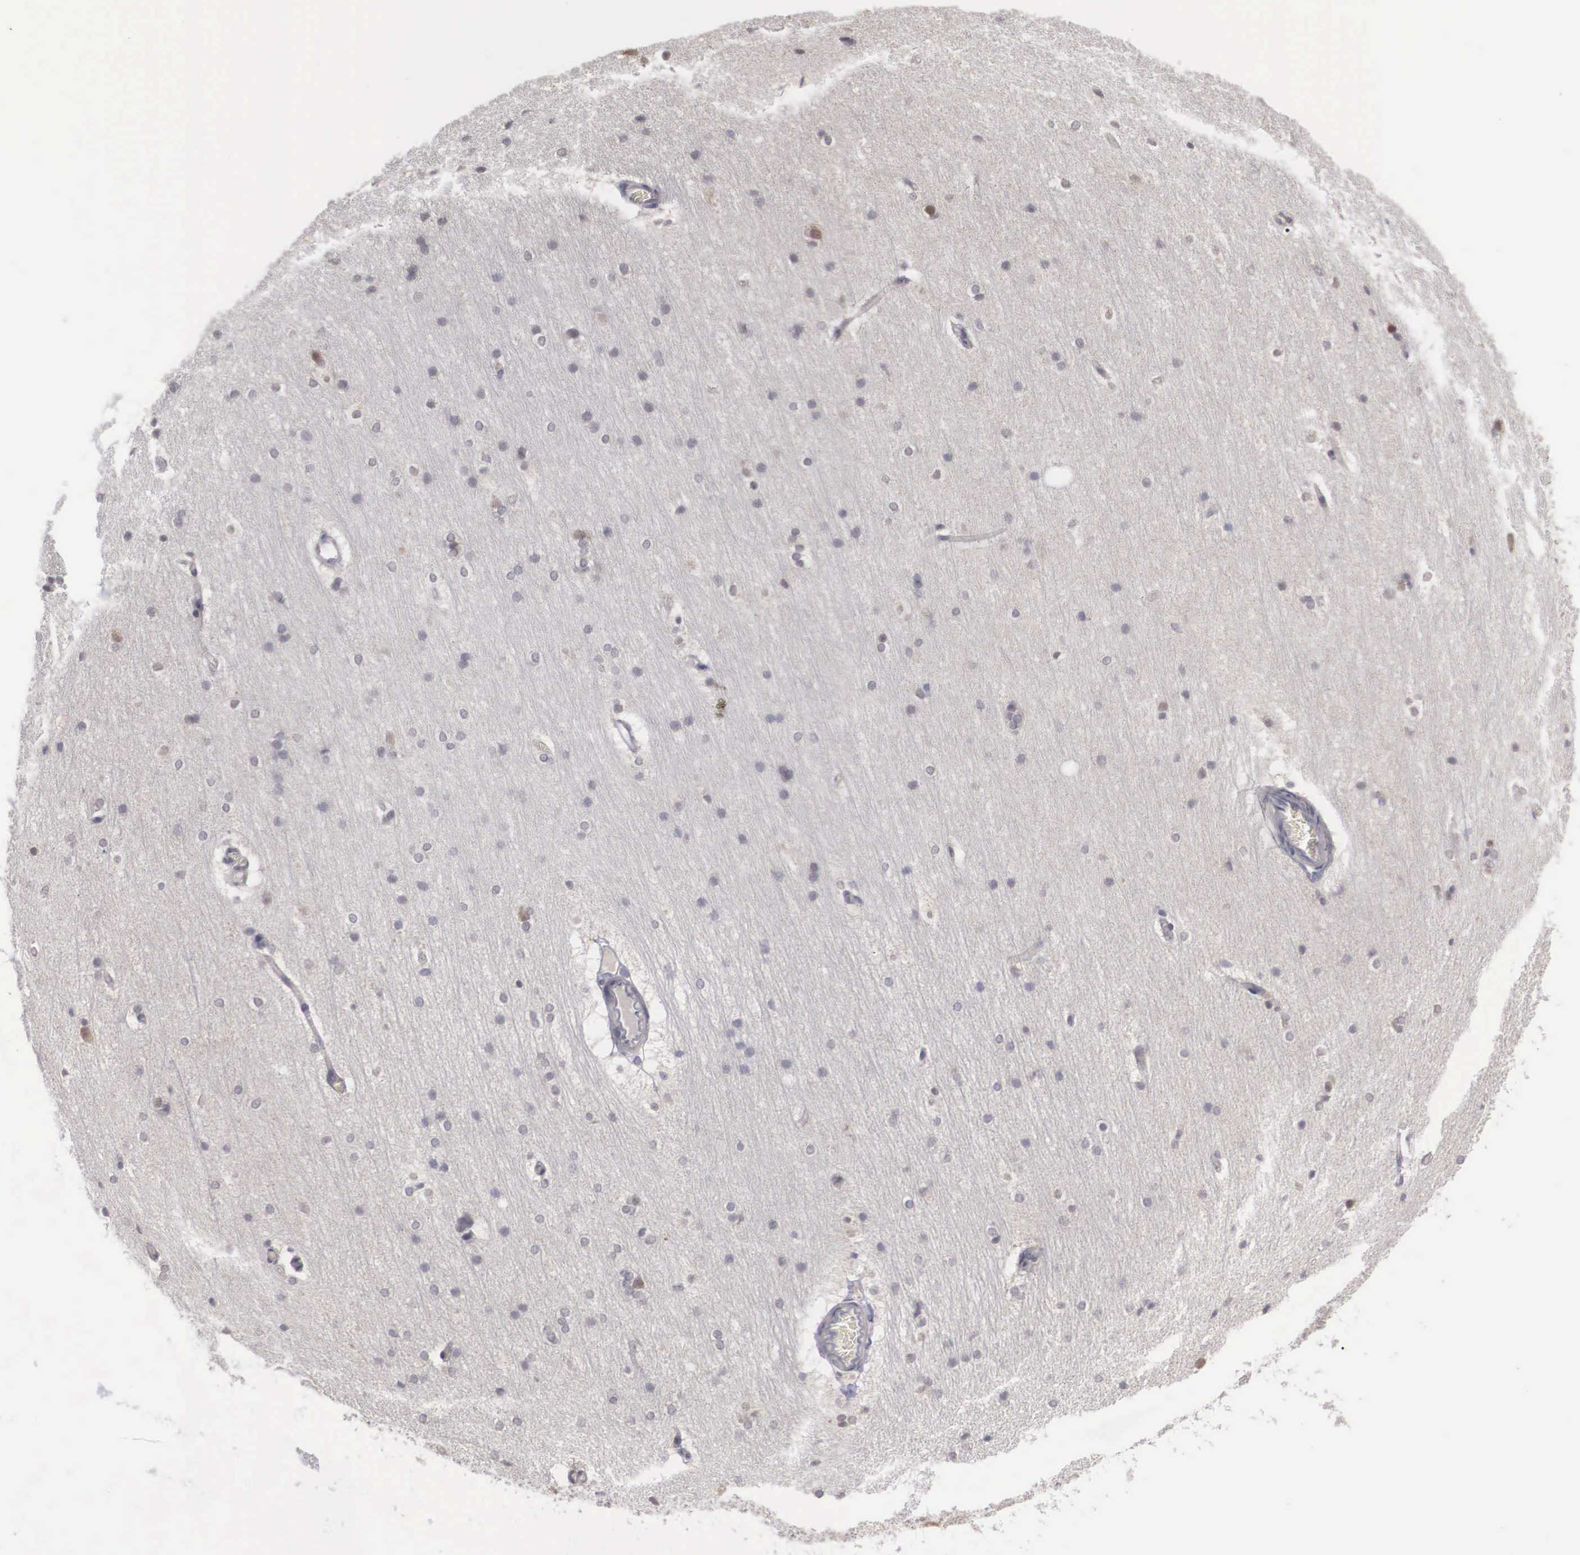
{"staining": {"intensity": "negative", "quantity": "none", "location": "none"}, "tissue": "cerebral cortex", "cell_type": "Endothelial cells", "image_type": "normal", "snomed": [{"axis": "morphology", "description": "Normal tissue, NOS"}, {"axis": "topography", "description": "Cerebral cortex"}, {"axis": "topography", "description": "Hippocampus"}], "caption": "A photomicrograph of human cerebral cortex is negative for staining in endothelial cells. (Immunohistochemistry (ihc), brightfield microscopy, high magnification).", "gene": "WDR89", "patient": {"sex": "female", "age": 19}}